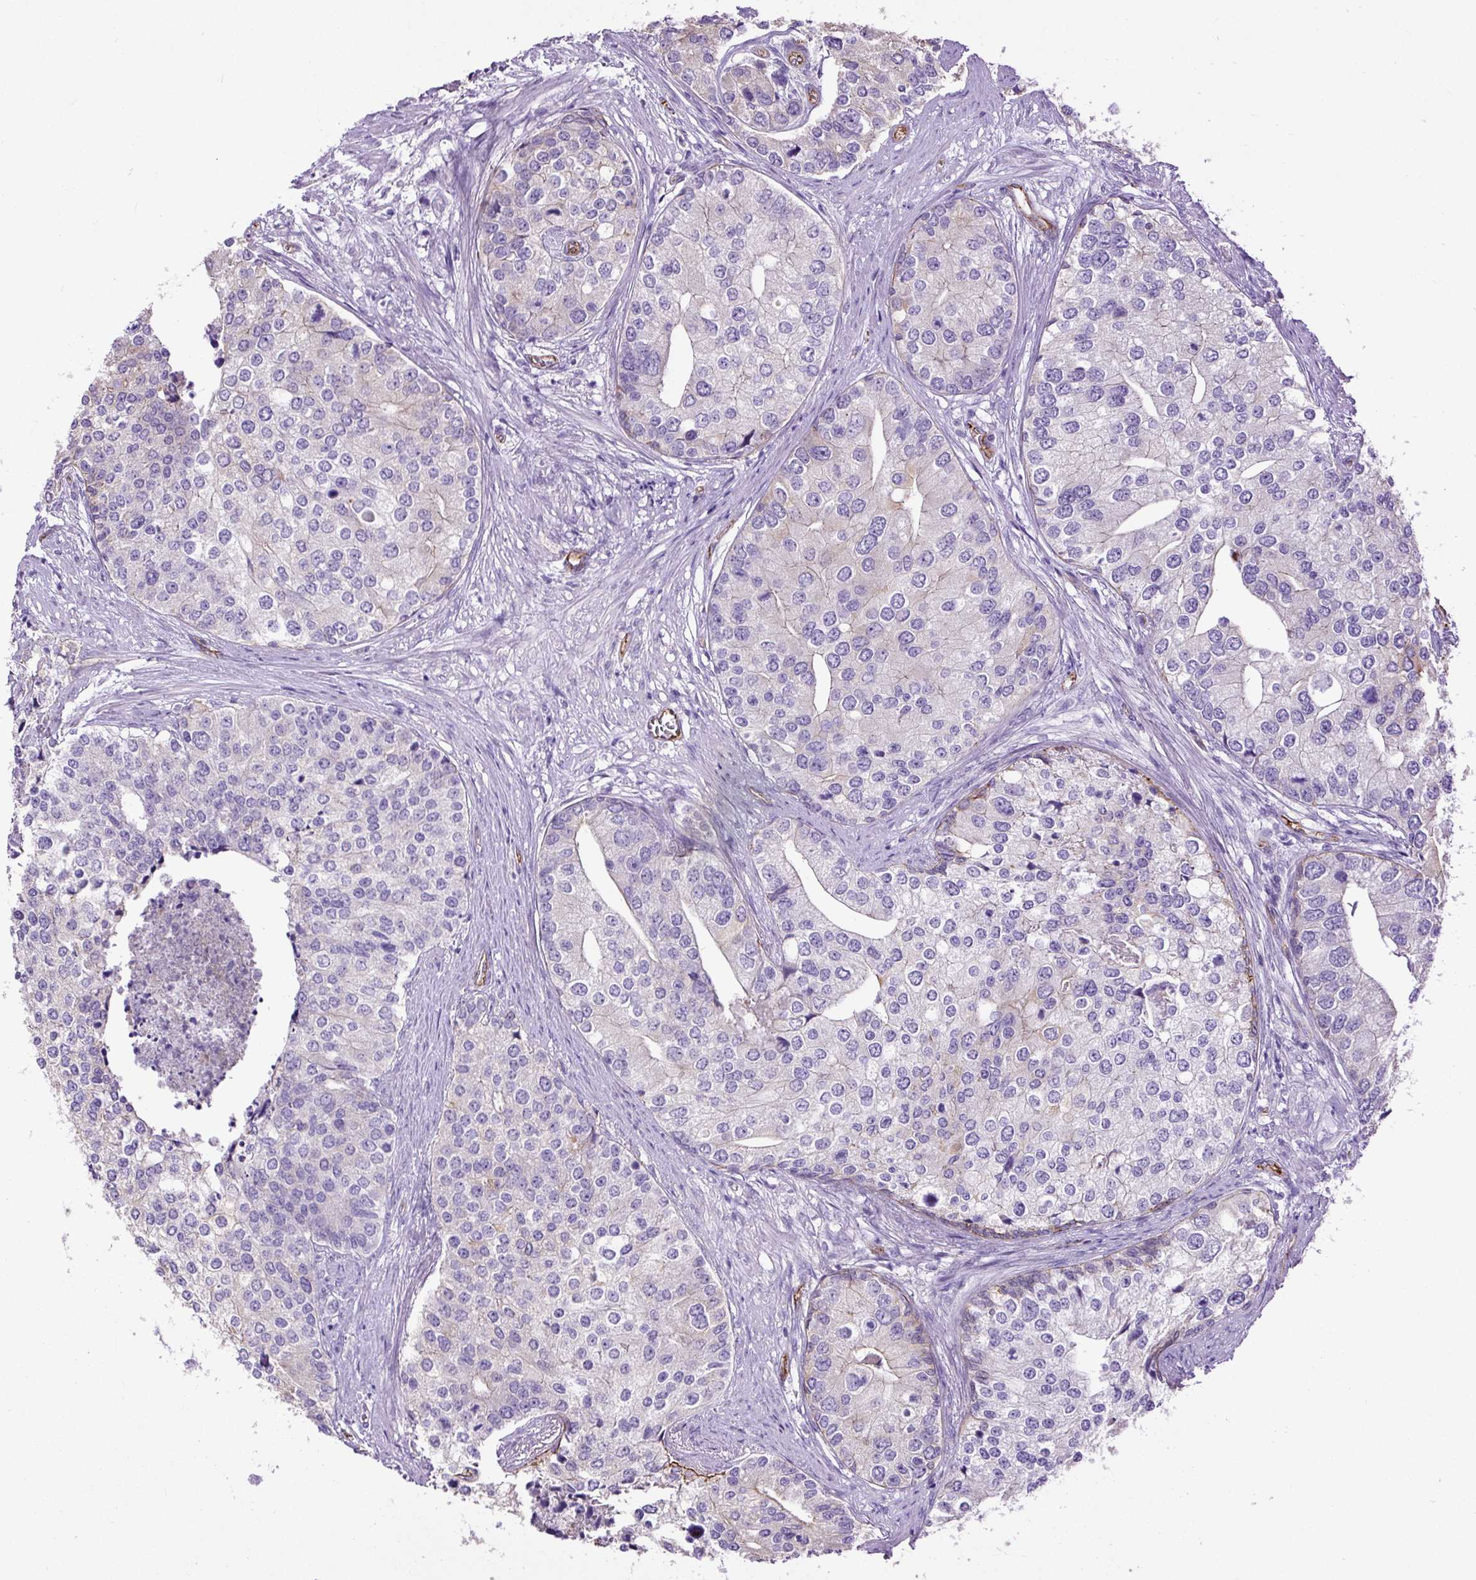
{"staining": {"intensity": "negative", "quantity": "none", "location": "none"}, "tissue": "prostate cancer", "cell_type": "Tumor cells", "image_type": "cancer", "snomed": [{"axis": "morphology", "description": "Adenocarcinoma, High grade"}, {"axis": "topography", "description": "Prostate"}], "caption": "Micrograph shows no significant protein expression in tumor cells of prostate cancer (high-grade adenocarcinoma).", "gene": "MAGEB16", "patient": {"sex": "male", "age": 62}}